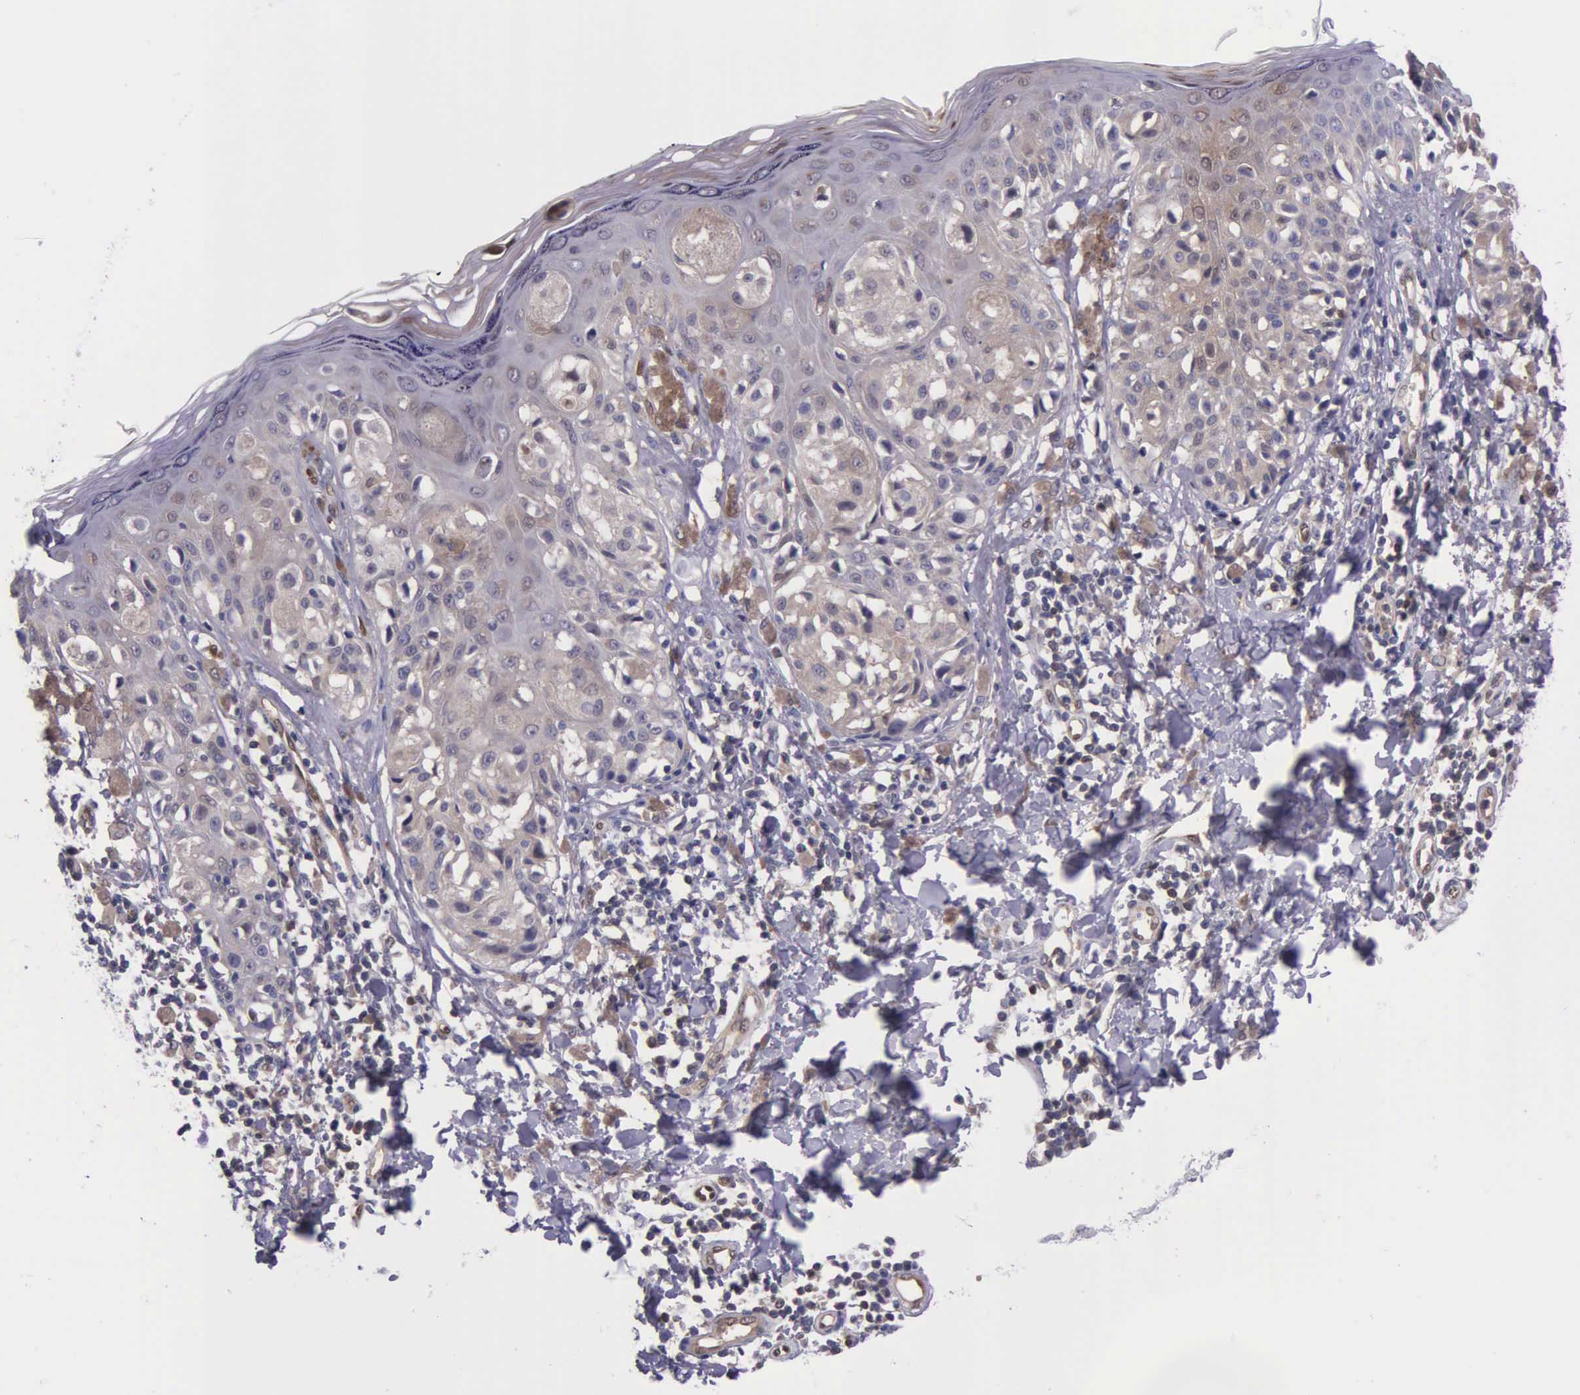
{"staining": {"intensity": "weak", "quantity": ">75%", "location": "cytoplasmic/membranous"}, "tissue": "melanoma", "cell_type": "Tumor cells", "image_type": "cancer", "snomed": [{"axis": "morphology", "description": "Malignant melanoma, NOS"}, {"axis": "topography", "description": "Skin"}], "caption": "DAB (3,3'-diaminobenzidine) immunohistochemical staining of human malignant melanoma exhibits weak cytoplasmic/membranous protein staining in about >75% of tumor cells.", "gene": "GMPR2", "patient": {"sex": "female", "age": 55}}